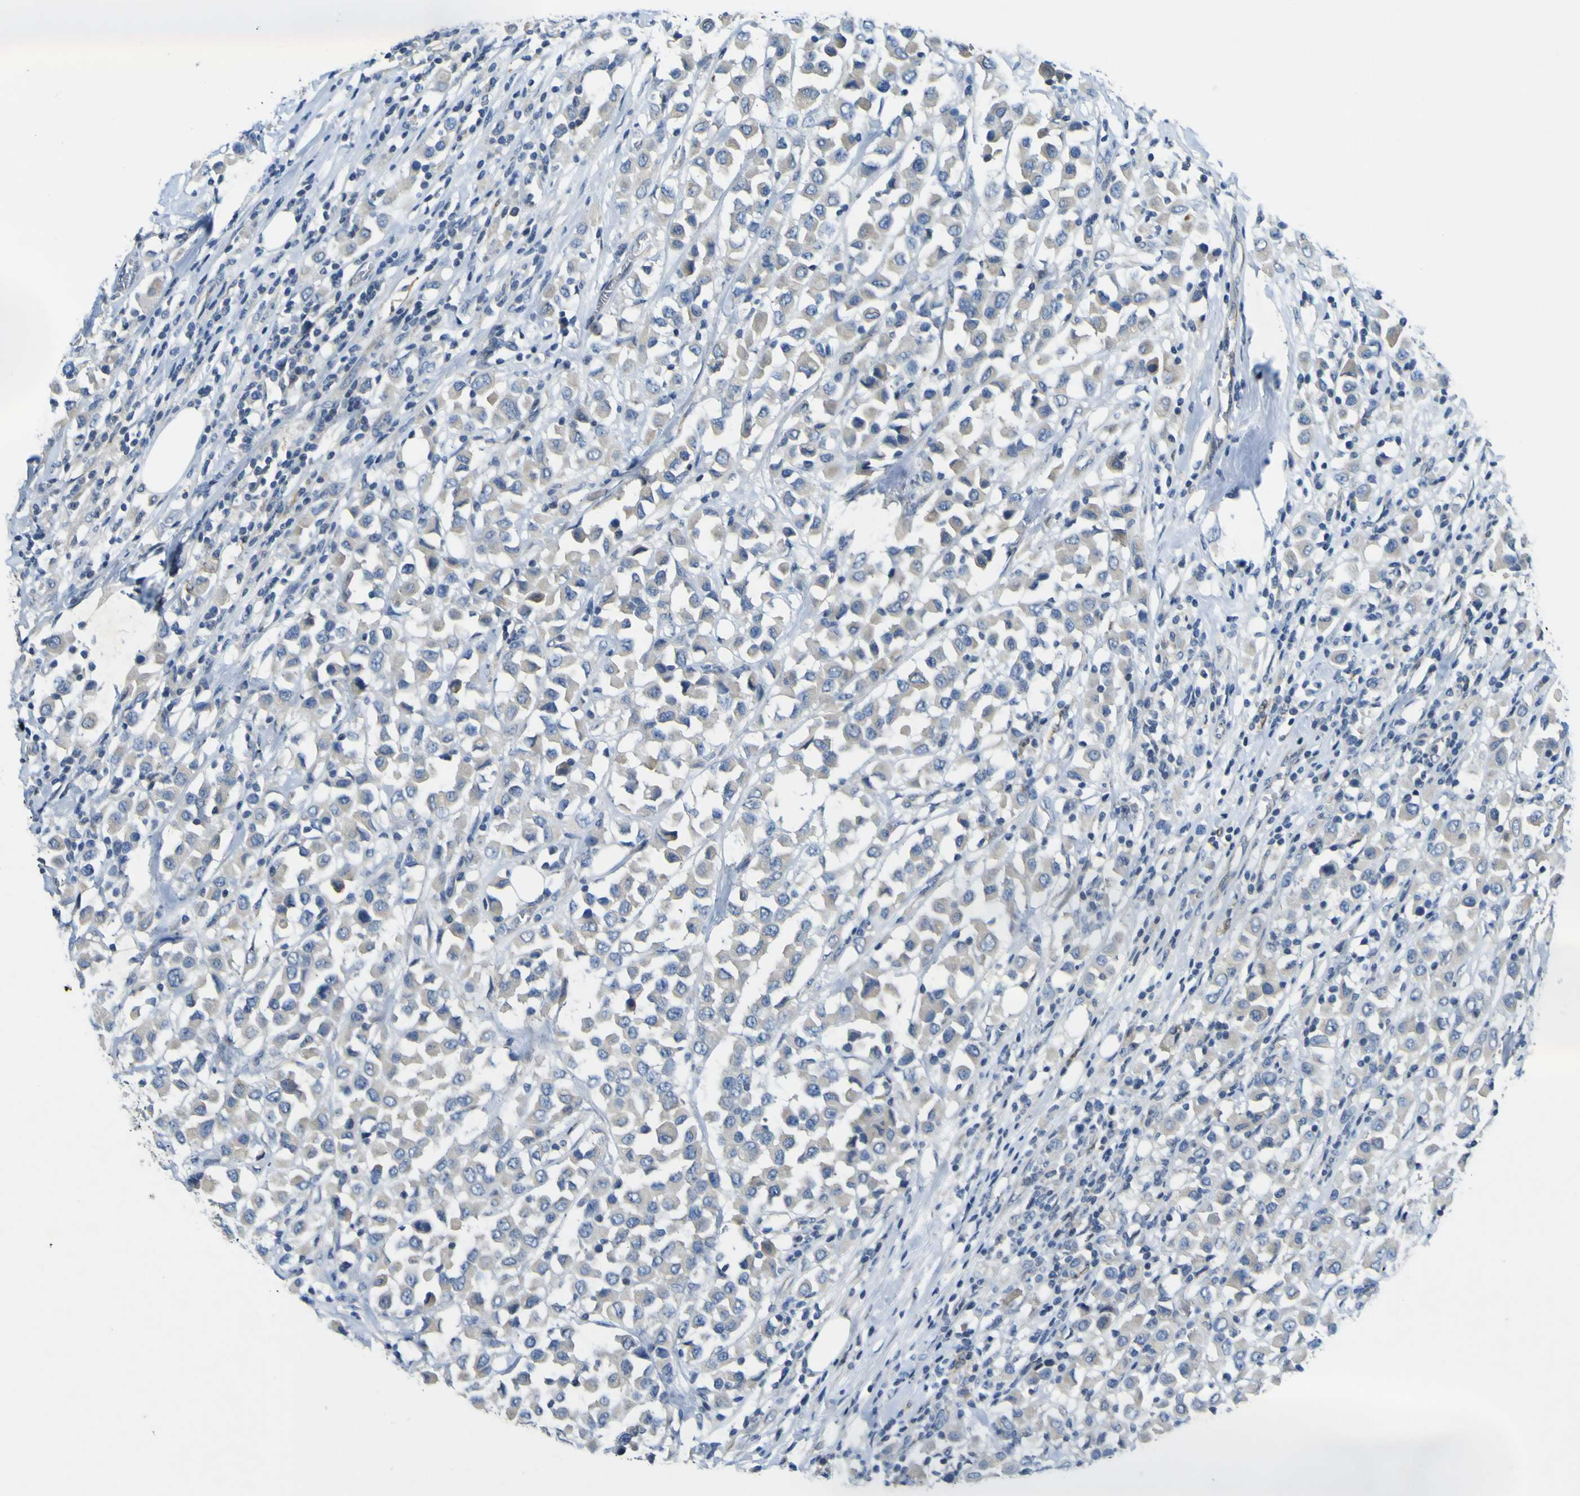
{"staining": {"intensity": "weak", "quantity": "<25%", "location": "cytoplasmic/membranous"}, "tissue": "breast cancer", "cell_type": "Tumor cells", "image_type": "cancer", "snomed": [{"axis": "morphology", "description": "Duct carcinoma"}, {"axis": "topography", "description": "Breast"}], "caption": "Immunohistochemical staining of human breast cancer exhibits no significant staining in tumor cells.", "gene": "LDLR", "patient": {"sex": "female", "age": 61}}